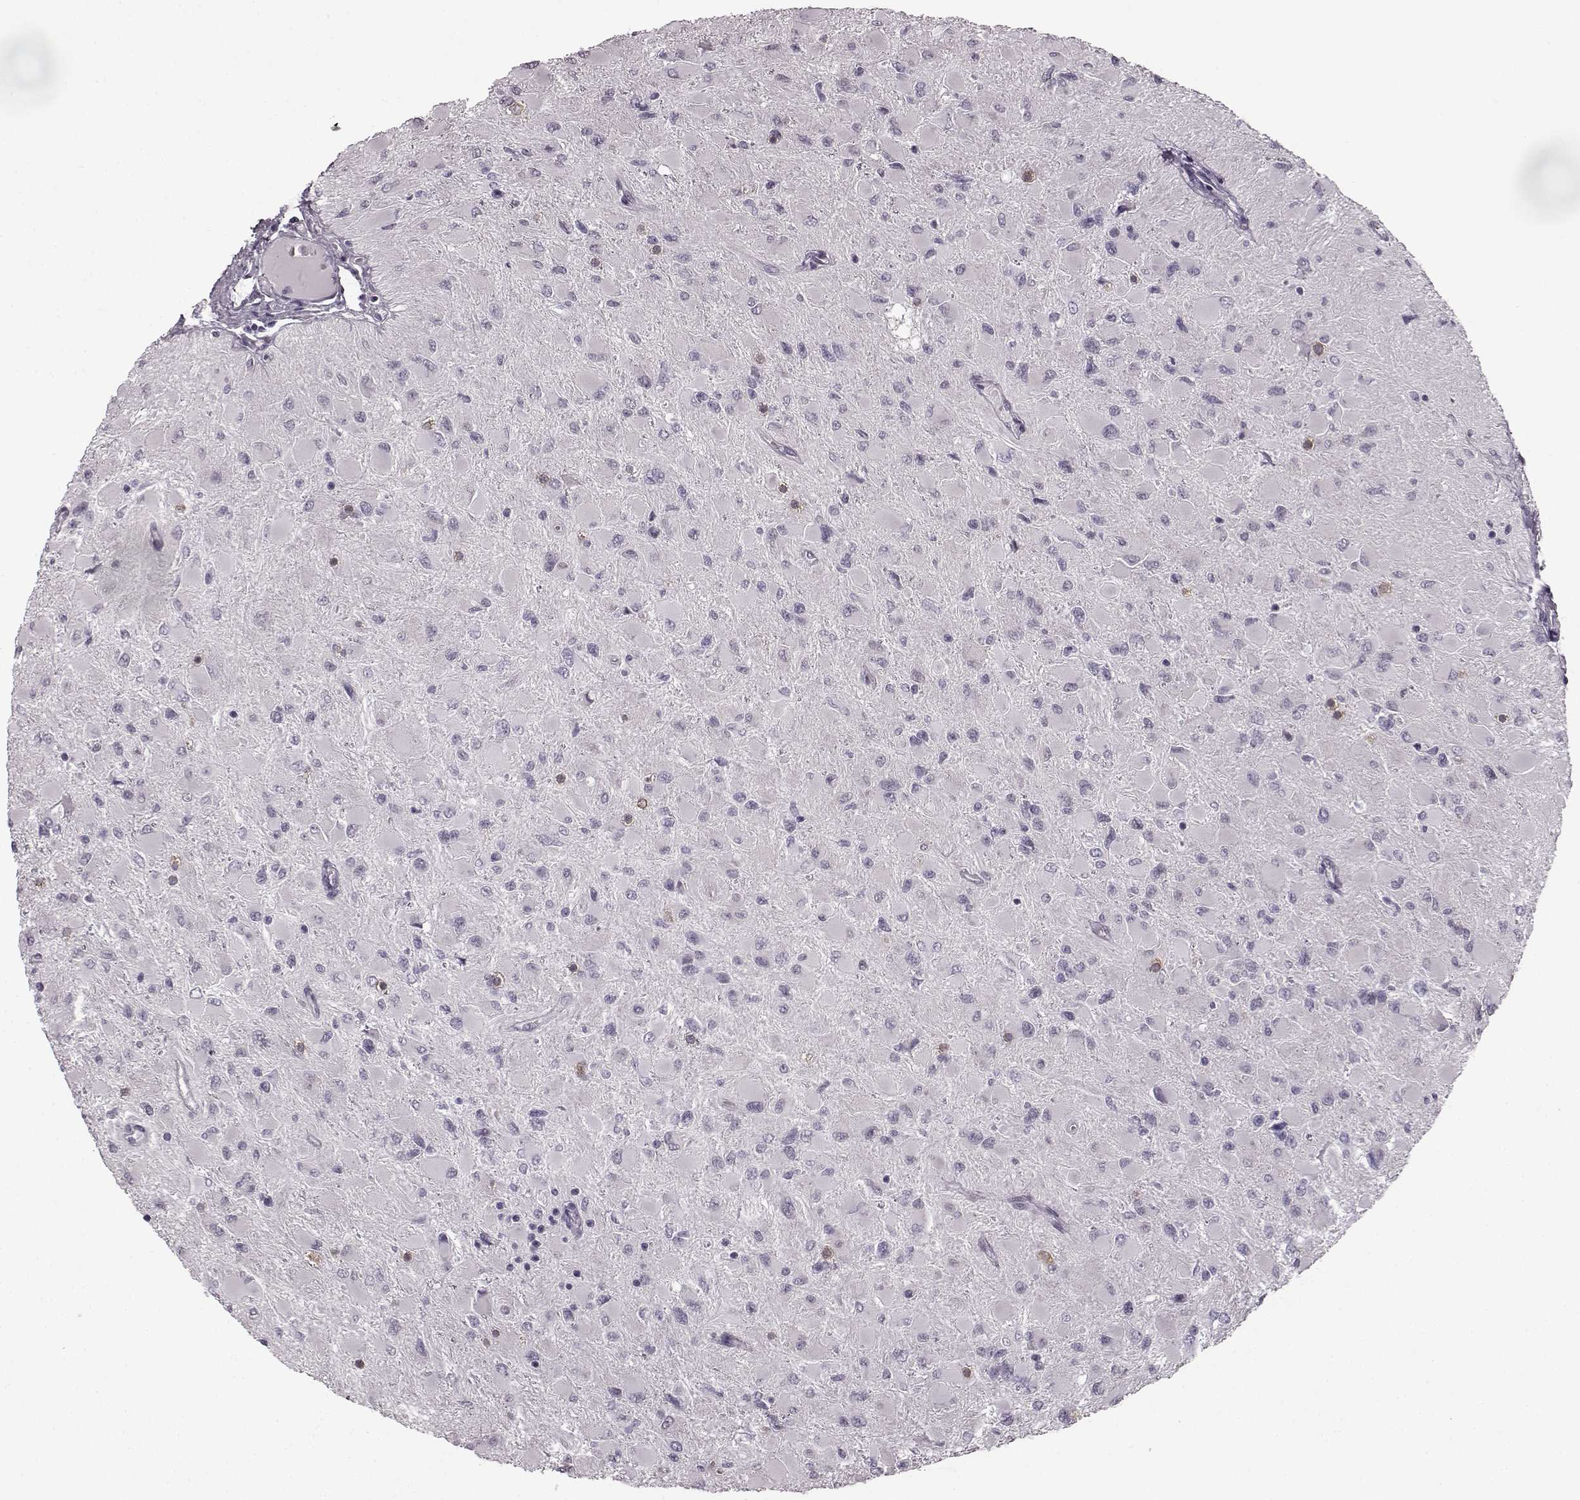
{"staining": {"intensity": "negative", "quantity": "none", "location": "none"}, "tissue": "glioma", "cell_type": "Tumor cells", "image_type": "cancer", "snomed": [{"axis": "morphology", "description": "Glioma, malignant, High grade"}, {"axis": "topography", "description": "Cerebral cortex"}], "caption": "DAB immunohistochemical staining of glioma exhibits no significant positivity in tumor cells. Nuclei are stained in blue.", "gene": "SEMG2", "patient": {"sex": "female", "age": 36}}